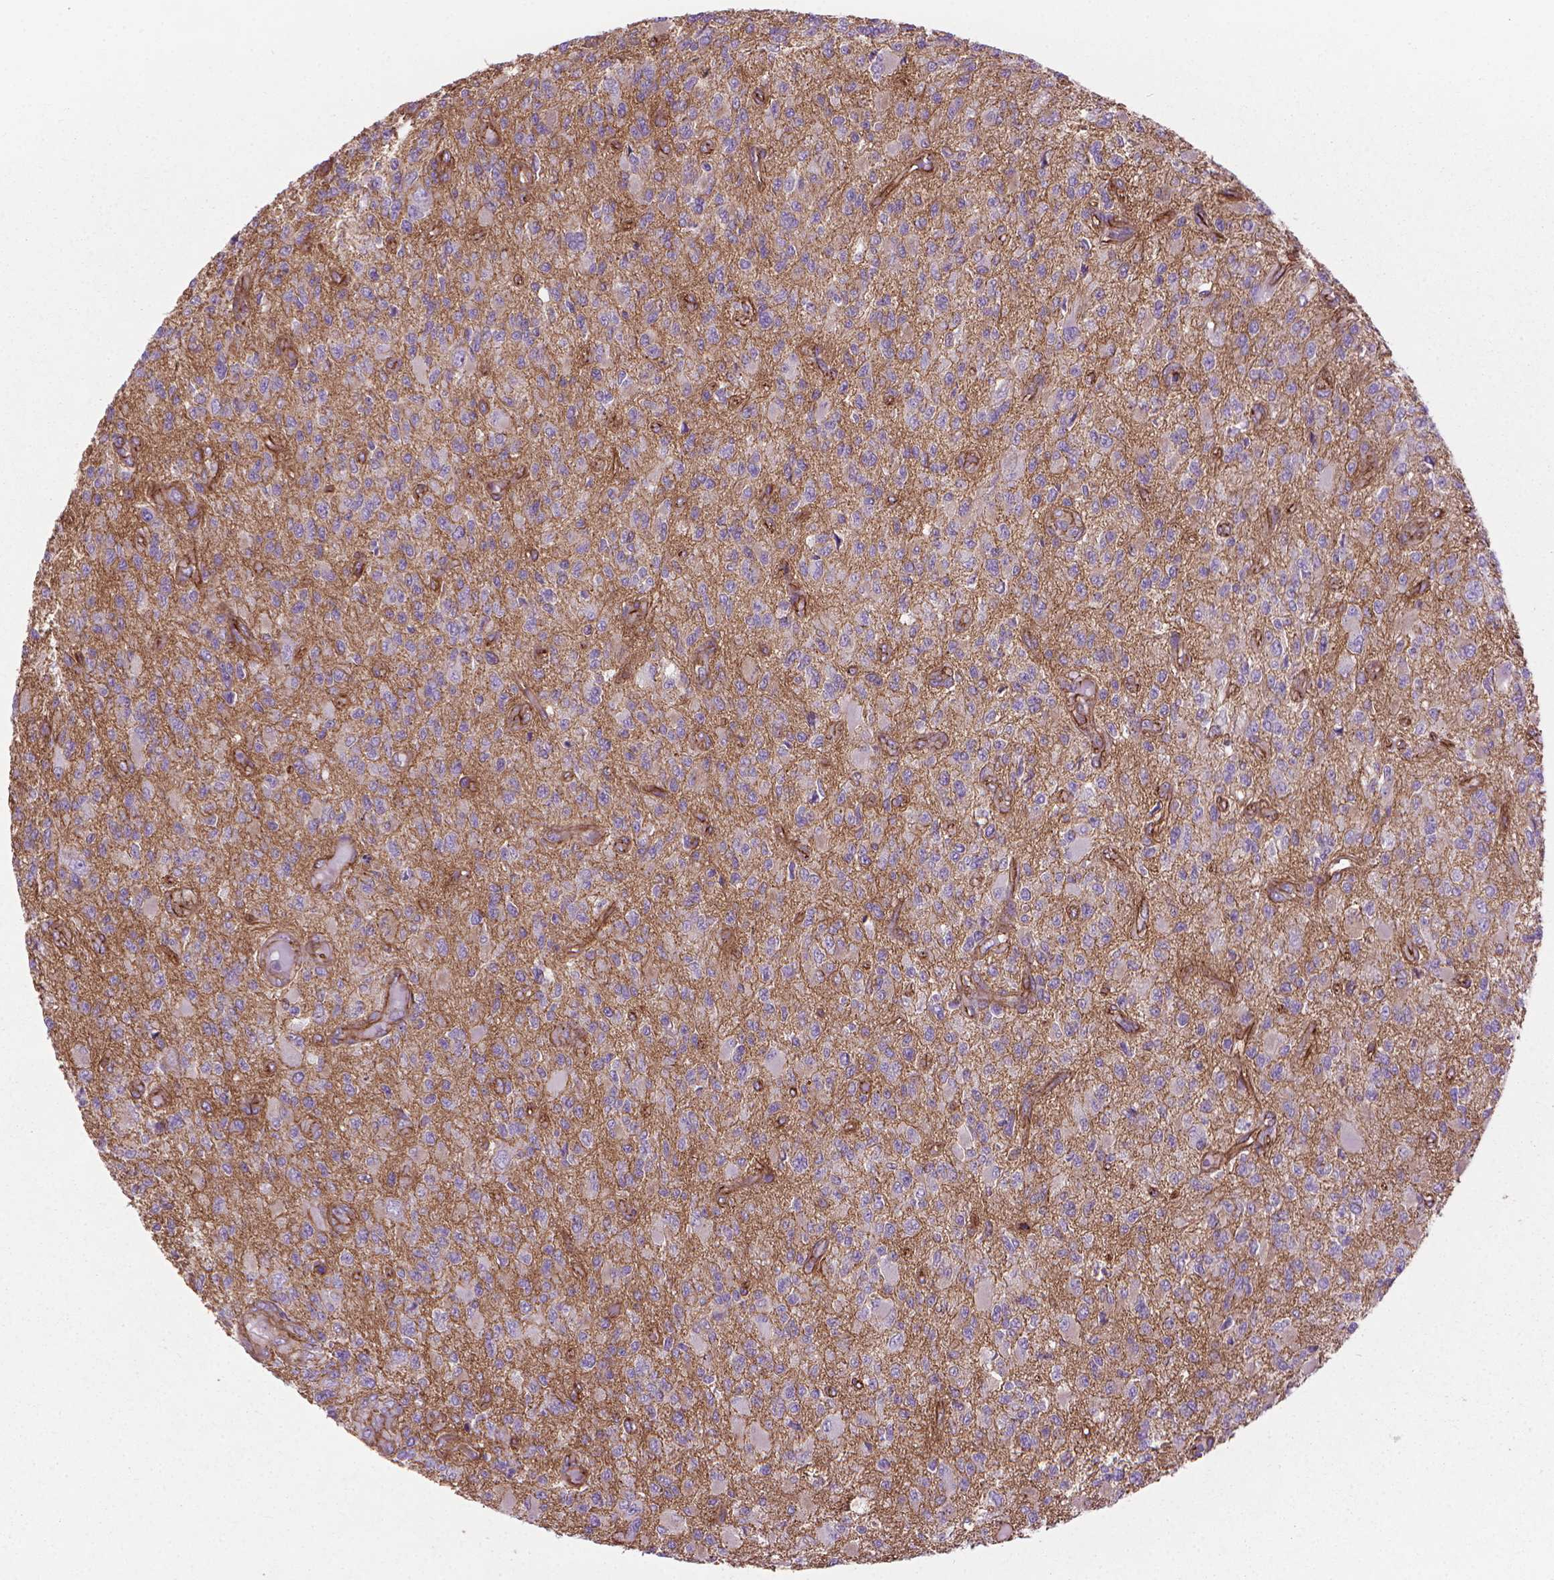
{"staining": {"intensity": "negative", "quantity": "none", "location": "none"}, "tissue": "glioma", "cell_type": "Tumor cells", "image_type": "cancer", "snomed": [{"axis": "morphology", "description": "Glioma, malignant, High grade"}, {"axis": "topography", "description": "Brain"}], "caption": "Histopathology image shows no protein staining in tumor cells of malignant high-grade glioma tissue.", "gene": "TENT5A", "patient": {"sex": "female", "age": 63}}